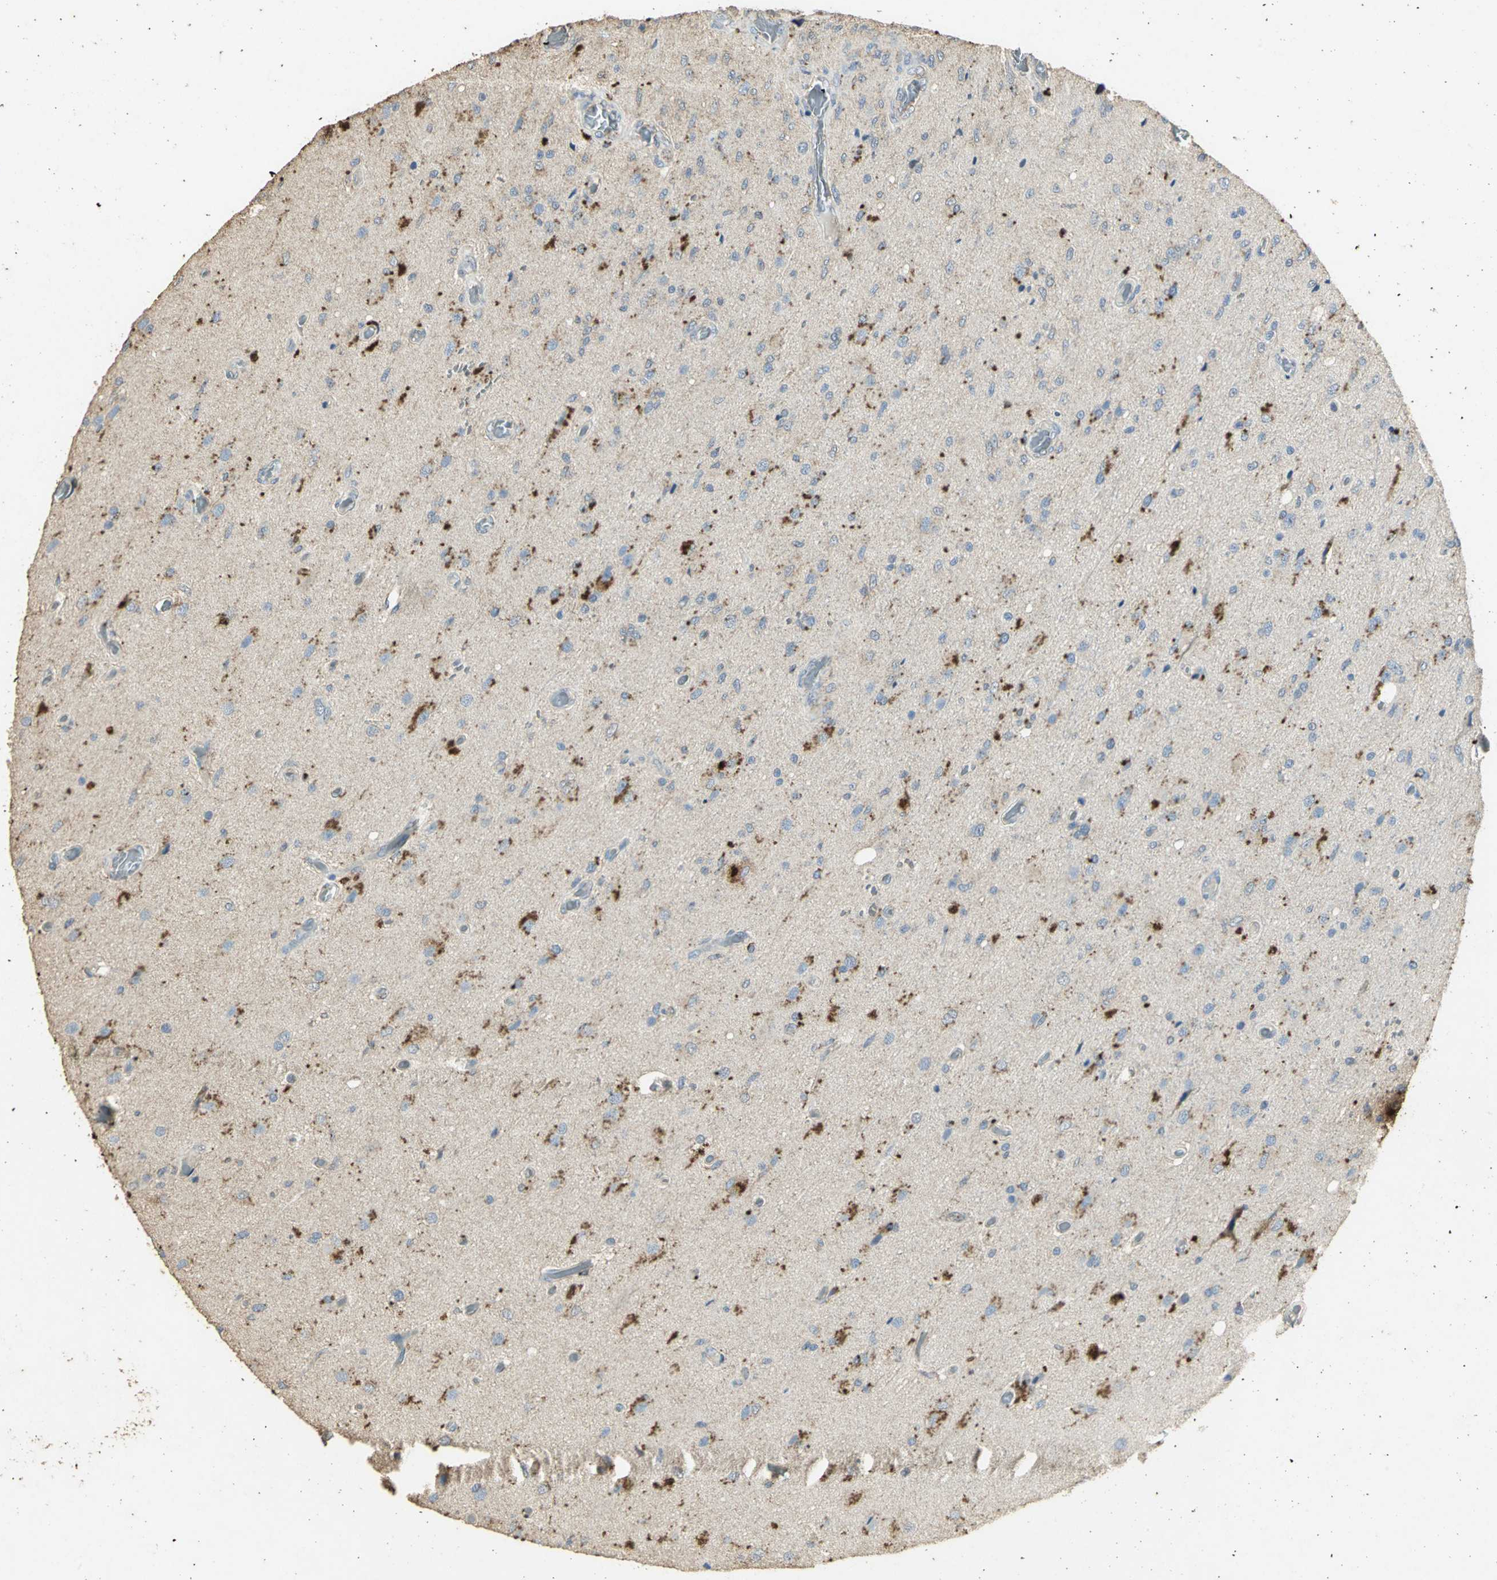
{"staining": {"intensity": "moderate", "quantity": "<25%", "location": "cytoplasmic/membranous"}, "tissue": "glioma", "cell_type": "Tumor cells", "image_type": "cancer", "snomed": [{"axis": "morphology", "description": "Normal tissue, NOS"}, {"axis": "morphology", "description": "Glioma, malignant, High grade"}, {"axis": "topography", "description": "Cerebral cortex"}], "caption": "Immunohistochemistry (IHC) image of human malignant glioma (high-grade) stained for a protein (brown), which reveals low levels of moderate cytoplasmic/membranous expression in about <25% of tumor cells.", "gene": "ASB9", "patient": {"sex": "male", "age": 77}}